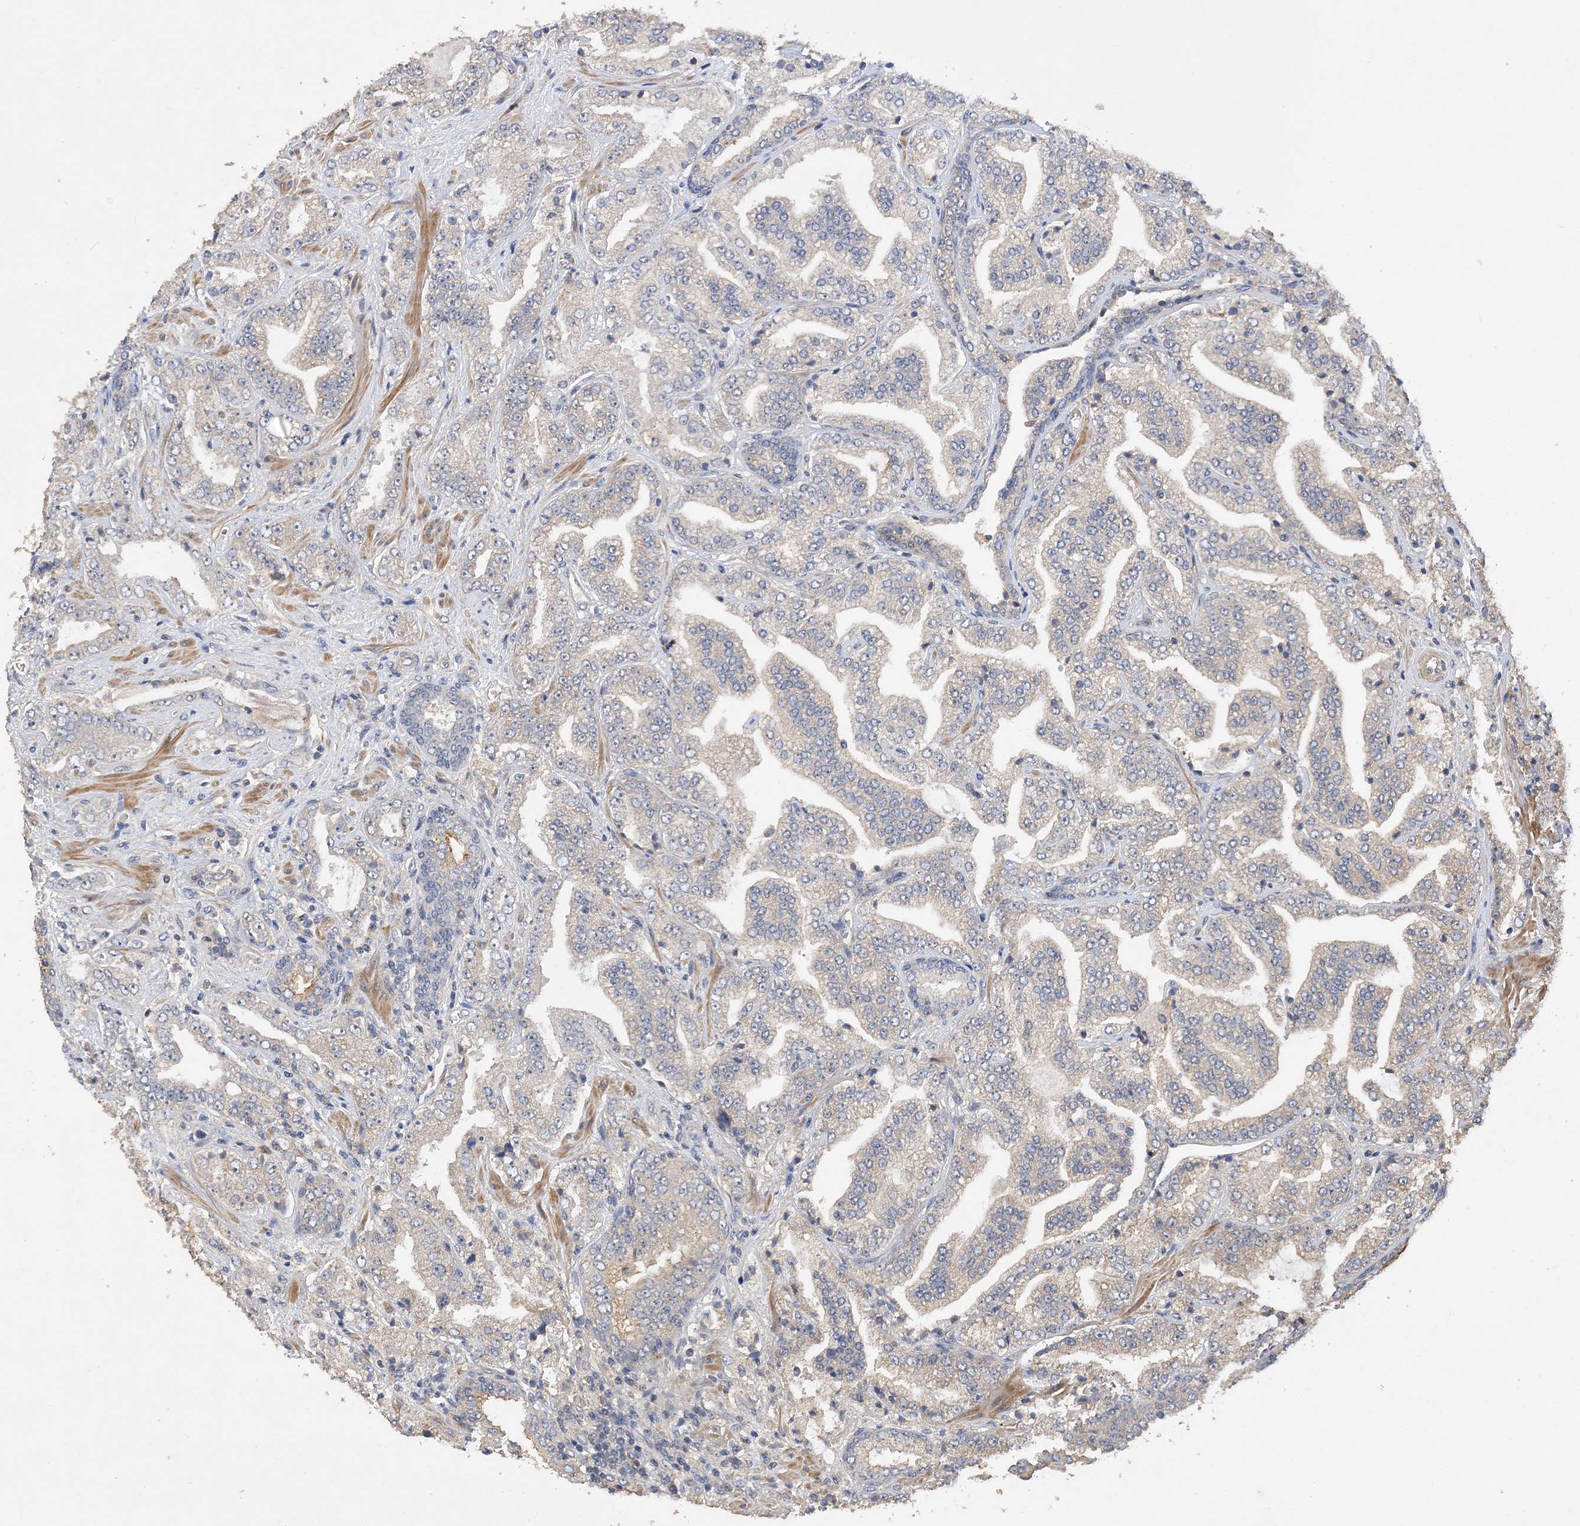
{"staining": {"intensity": "weak", "quantity": "<25%", "location": "cytoplasmic/membranous"}, "tissue": "prostate cancer", "cell_type": "Tumor cells", "image_type": "cancer", "snomed": [{"axis": "morphology", "description": "Adenocarcinoma, High grade"}, {"axis": "topography", "description": "Prostate"}], "caption": "Tumor cells show no significant expression in prostate high-grade adenocarcinoma.", "gene": "GRINA", "patient": {"sex": "male", "age": 64}}